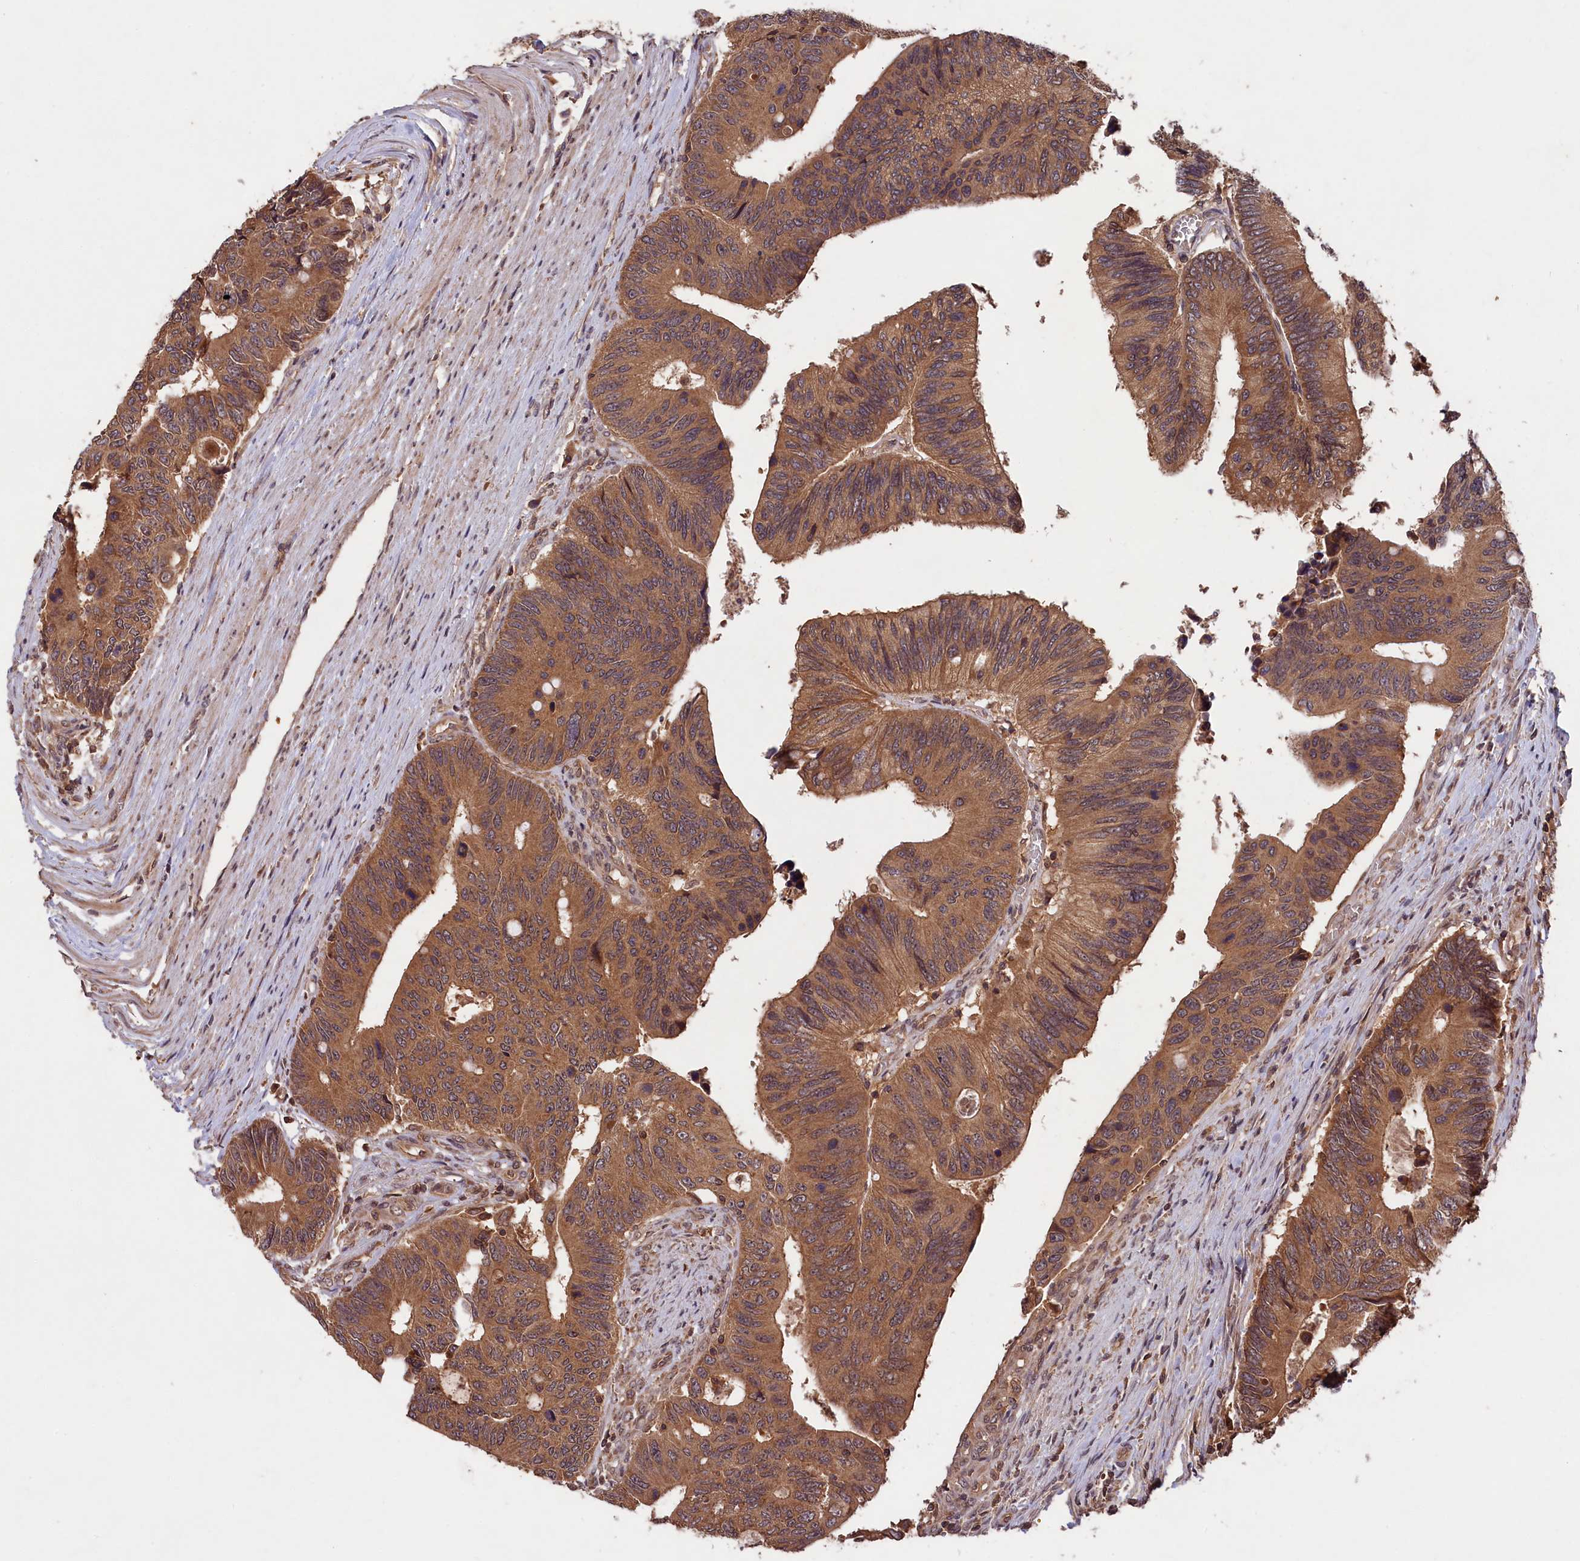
{"staining": {"intensity": "moderate", "quantity": ">75%", "location": "cytoplasmic/membranous"}, "tissue": "colorectal cancer", "cell_type": "Tumor cells", "image_type": "cancer", "snomed": [{"axis": "morphology", "description": "Adenocarcinoma, NOS"}, {"axis": "topography", "description": "Colon"}], "caption": "The immunohistochemical stain labels moderate cytoplasmic/membranous staining in tumor cells of adenocarcinoma (colorectal) tissue.", "gene": "CHAC1", "patient": {"sex": "male", "age": 87}}